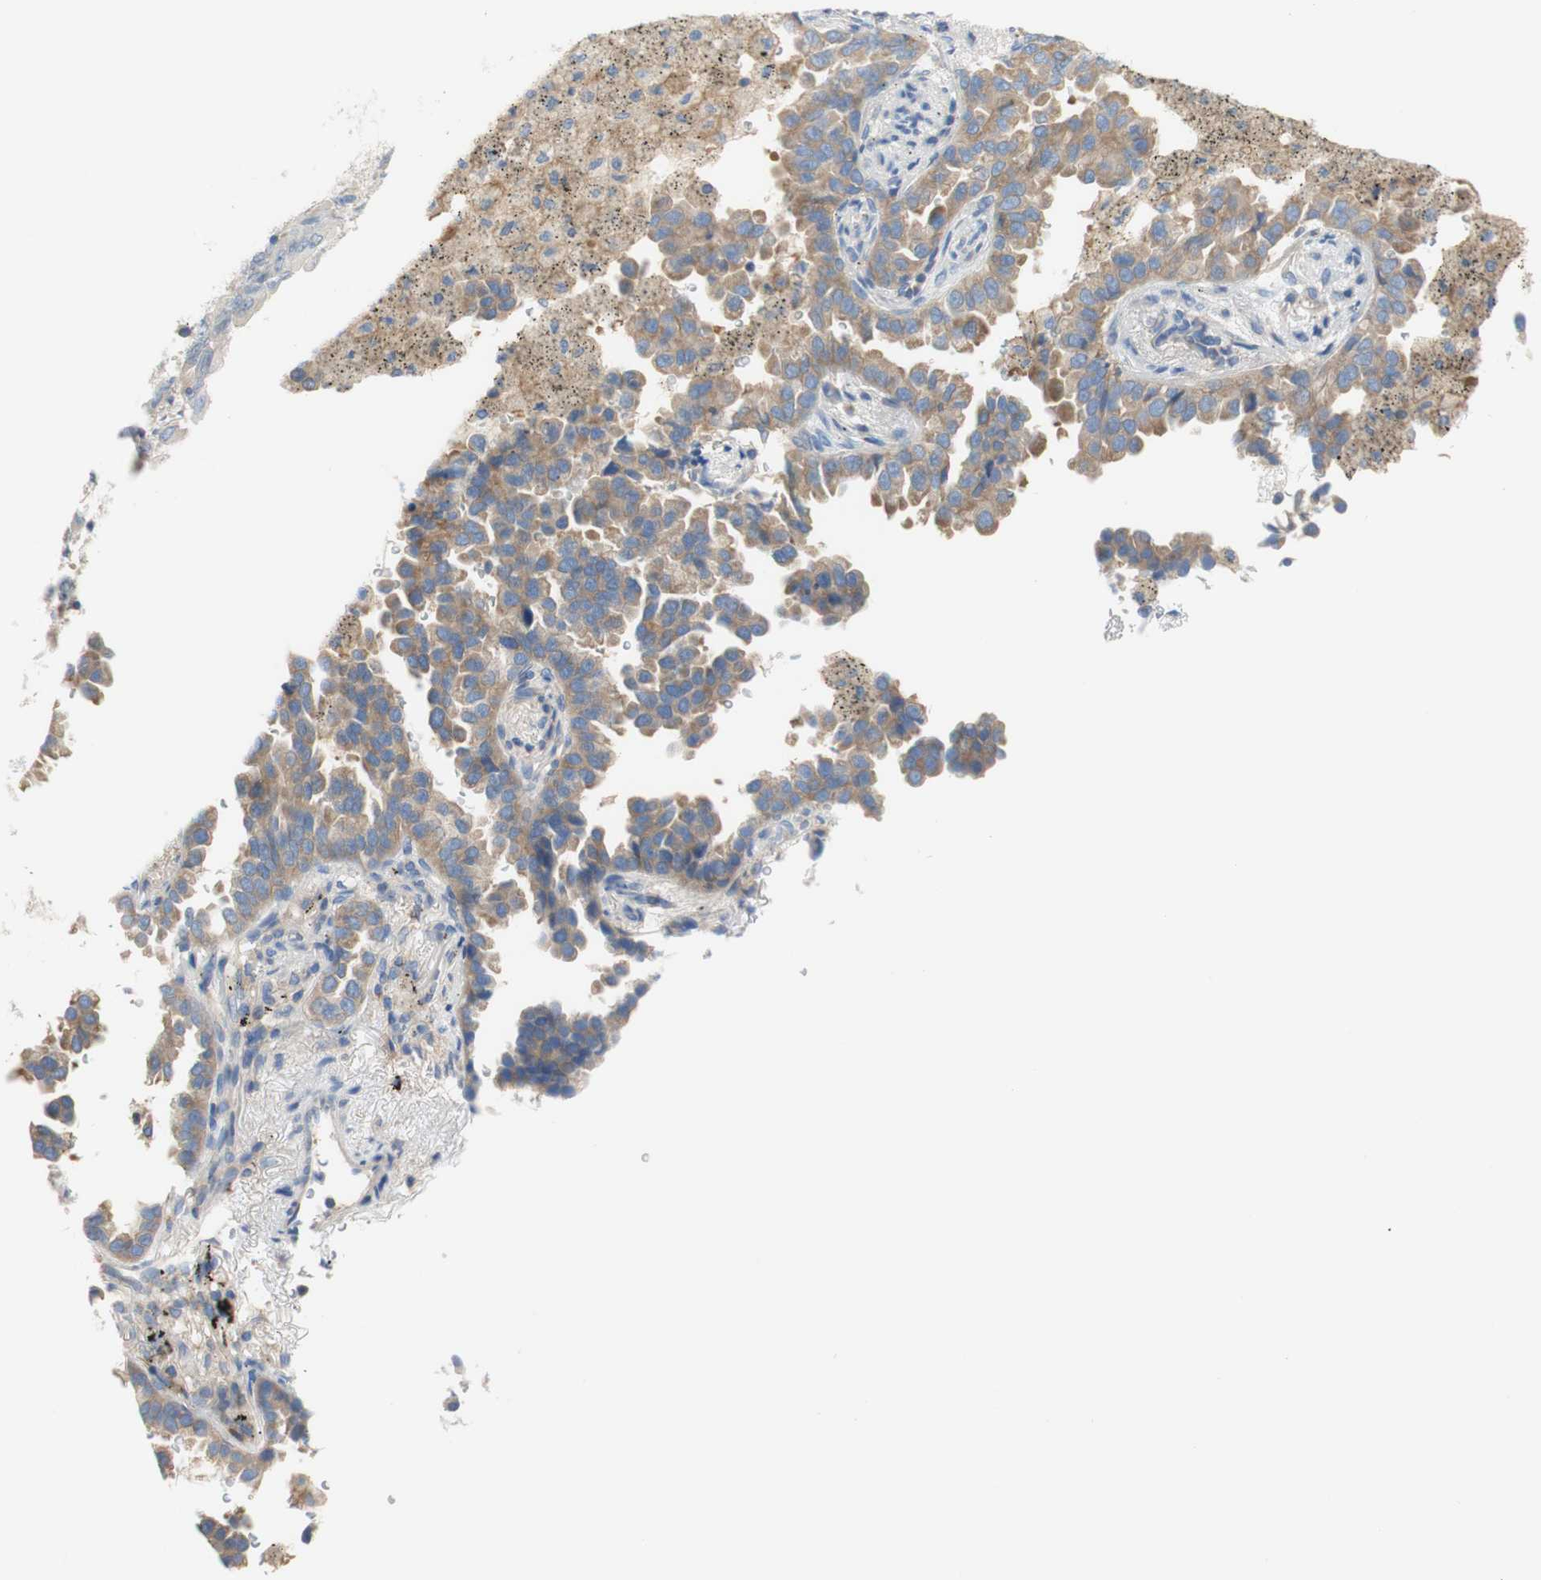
{"staining": {"intensity": "weak", "quantity": ">75%", "location": "cytoplasmic/membranous"}, "tissue": "lung cancer", "cell_type": "Tumor cells", "image_type": "cancer", "snomed": [{"axis": "morphology", "description": "Normal tissue, NOS"}, {"axis": "morphology", "description": "Adenocarcinoma, NOS"}, {"axis": "topography", "description": "Lung"}], "caption": "The immunohistochemical stain labels weak cytoplasmic/membranous positivity in tumor cells of lung adenocarcinoma tissue.", "gene": "ATP2B1", "patient": {"sex": "male", "age": 59}}